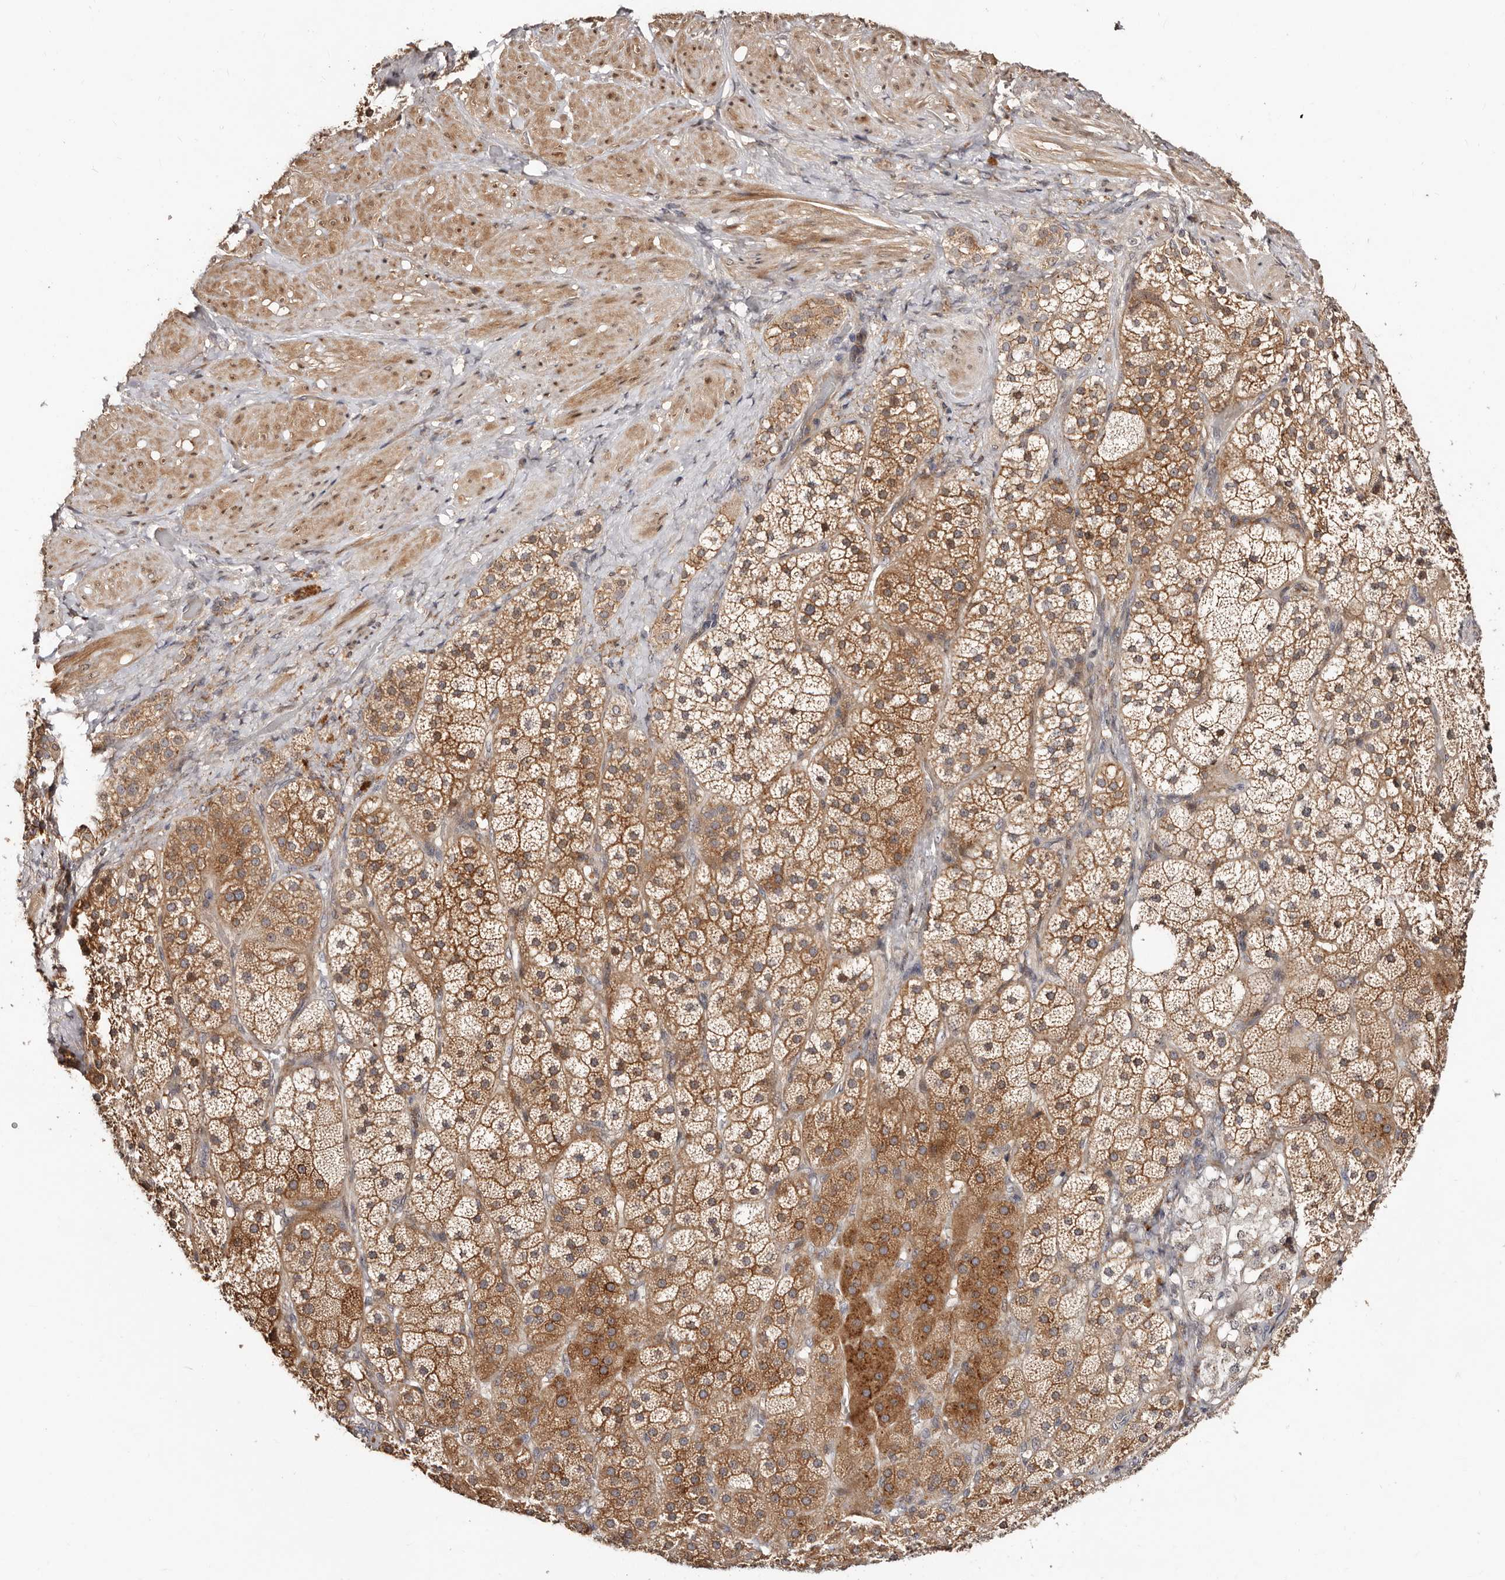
{"staining": {"intensity": "moderate", "quantity": ">75%", "location": "cytoplasmic/membranous"}, "tissue": "adrenal gland", "cell_type": "Glandular cells", "image_type": "normal", "snomed": [{"axis": "morphology", "description": "Normal tissue, NOS"}, {"axis": "topography", "description": "Adrenal gland"}], "caption": "Moderate cytoplasmic/membranous expression for a protein is present in about >75% of glandular cells of normal adrenal gland using immunohistochemistry.", "gene": "APOL6", "patient": {"sex": "male", "age": 57}}